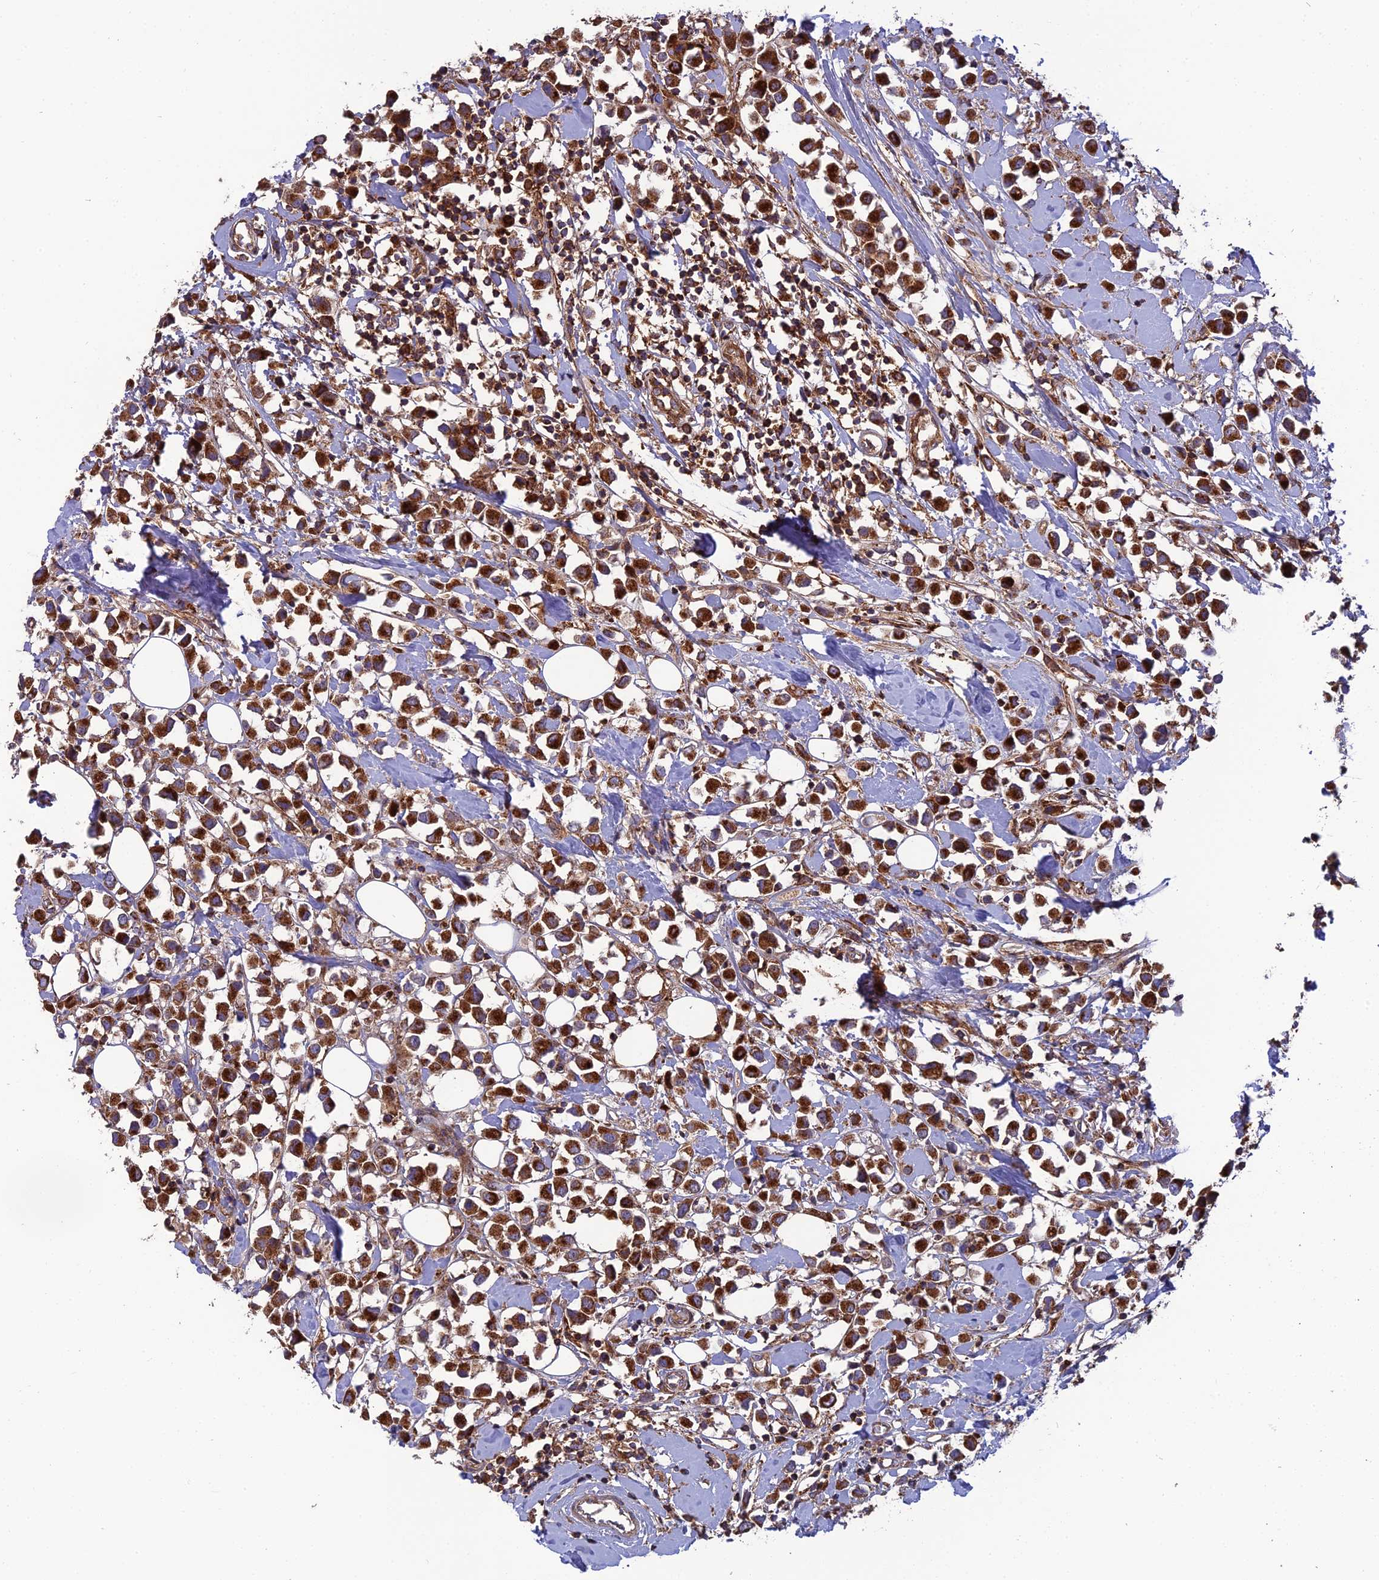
{"staining": {"intensity": "strong", "quantity": ">75%", "location": "cytoplasmic/membranous"}, "tissue": "breast cancer", "cell_type": "Tumor cells", "image_type": "cancer", "snomed": [{"axis": "morphology", "description": "Duct carcinoma"}, {"axis": "topography", "description": "Breast"}], "caption": "Protein expression analysis of human invasive ductal carcinoma (breast) reveals strong cytoplasmic/membranous expression in about >75% of tumor cells.", "gene": "LNPEP", "patient": {"sex": "female", "age": 61}}